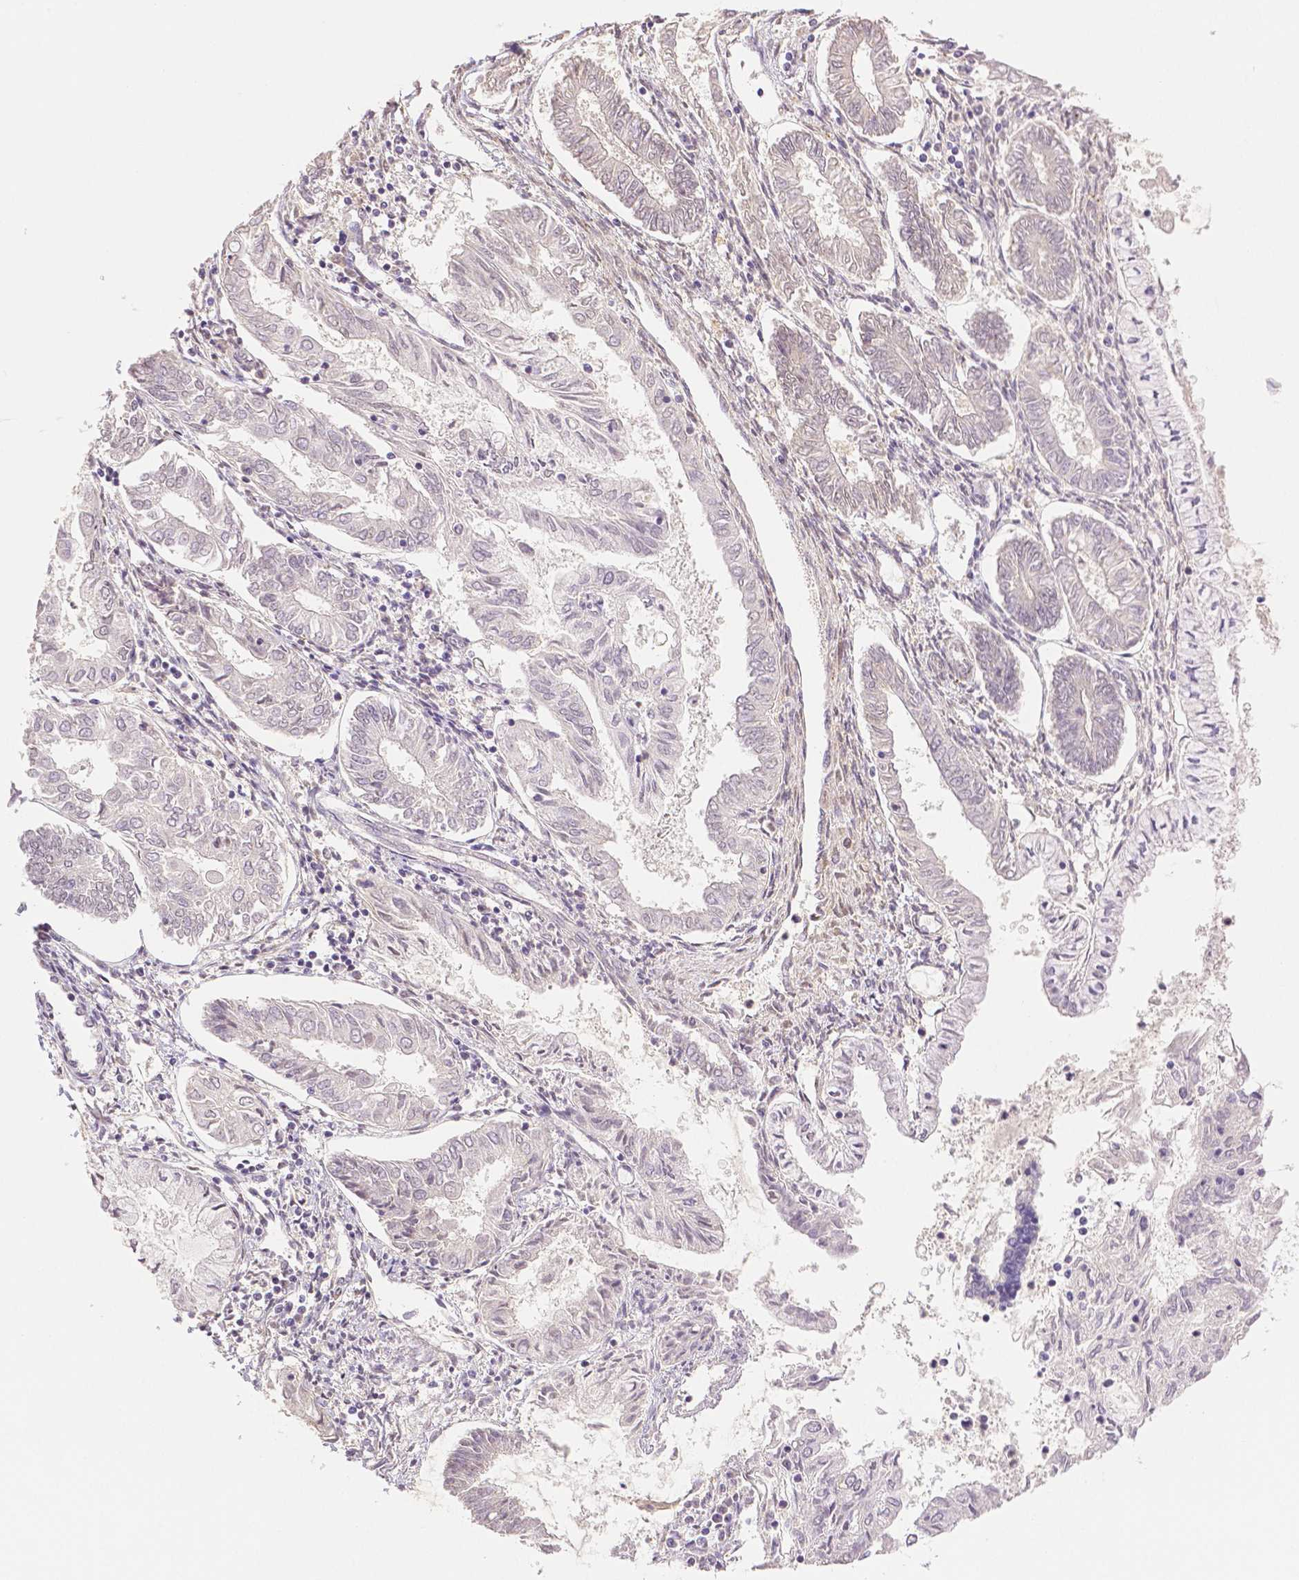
{"staining": {"intensity": "negative", "quantity": "none", "location": "none"}, "tissue": "endometrial cancer", "cell_type": "Tumor cells", "image_type": "cancer", "snomed": [{"axis": "morphology", "description": "Adenocarcinoma, NOS"}, {"axis": "topography", "description": "Endometrium"}], "caption": "IHC photomicrograph of human endometrial cancer (adenocarcinoma) stained for a protein (brown), which exhibits no staining in tumor cells.", "gene": "THY1", "patient": {"sex": "female", "age": 68}}